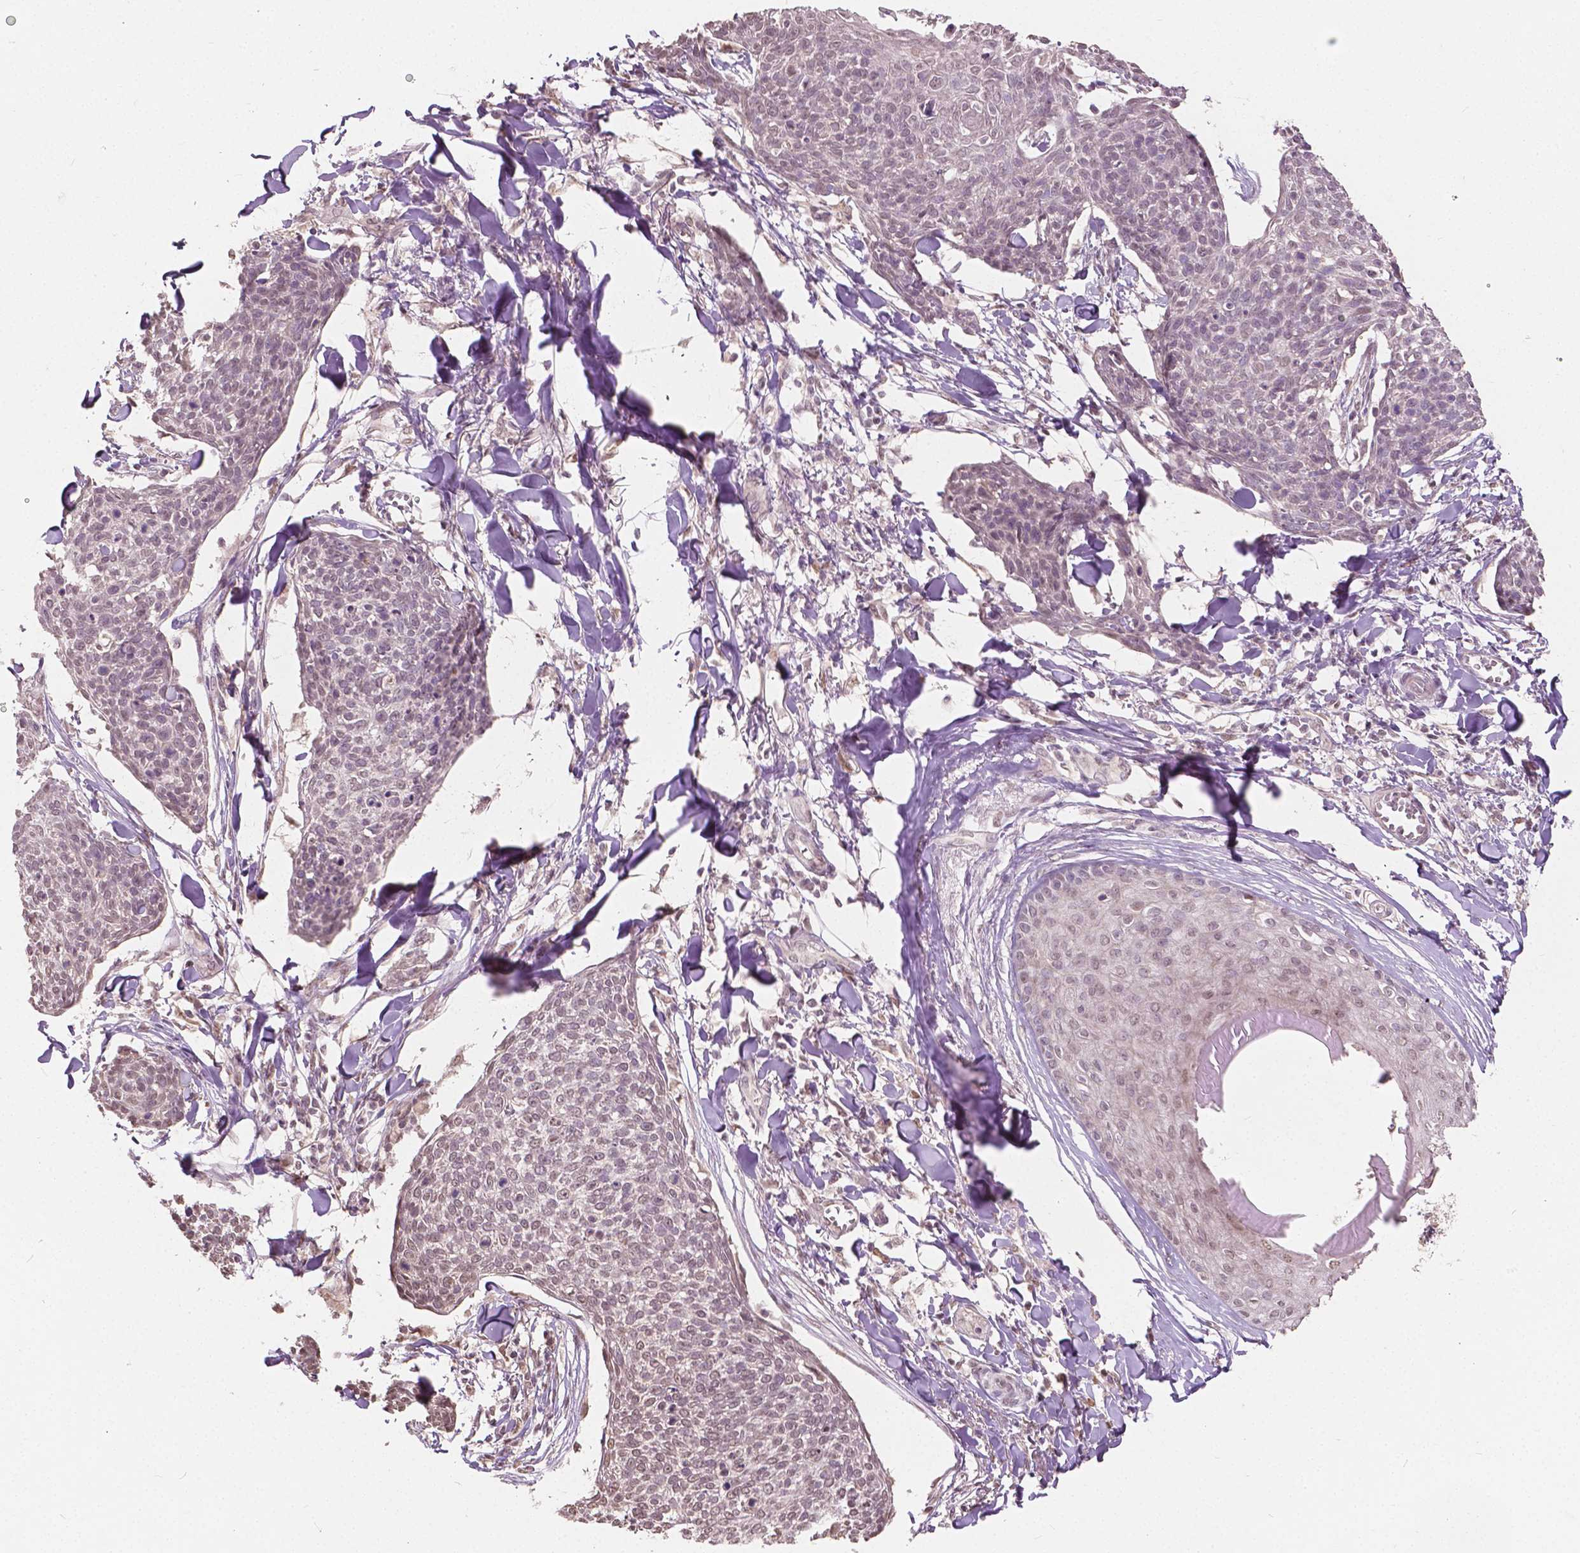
{"staining": {"intensity": "weak", "quantity": ">75%", "location": "nuclear"}, "tissue": "skin cancer", "cell_type": "Tumor cells", "image_type": "cancer", "snomed": [{"axis": "morphology", "description": "Squamous cell carcinoma, NOS"}, {"axis": "topography", "description": "Skin"}, {"axis": "topography", "description": "Vulva"}], "caption": "A brown stain labels weak nuclear expression of a protein in squamous cell carcinoma (skin) tumor cells.", "gene": "HOXA10", "patient": {"sex": "female", "age": 75}}